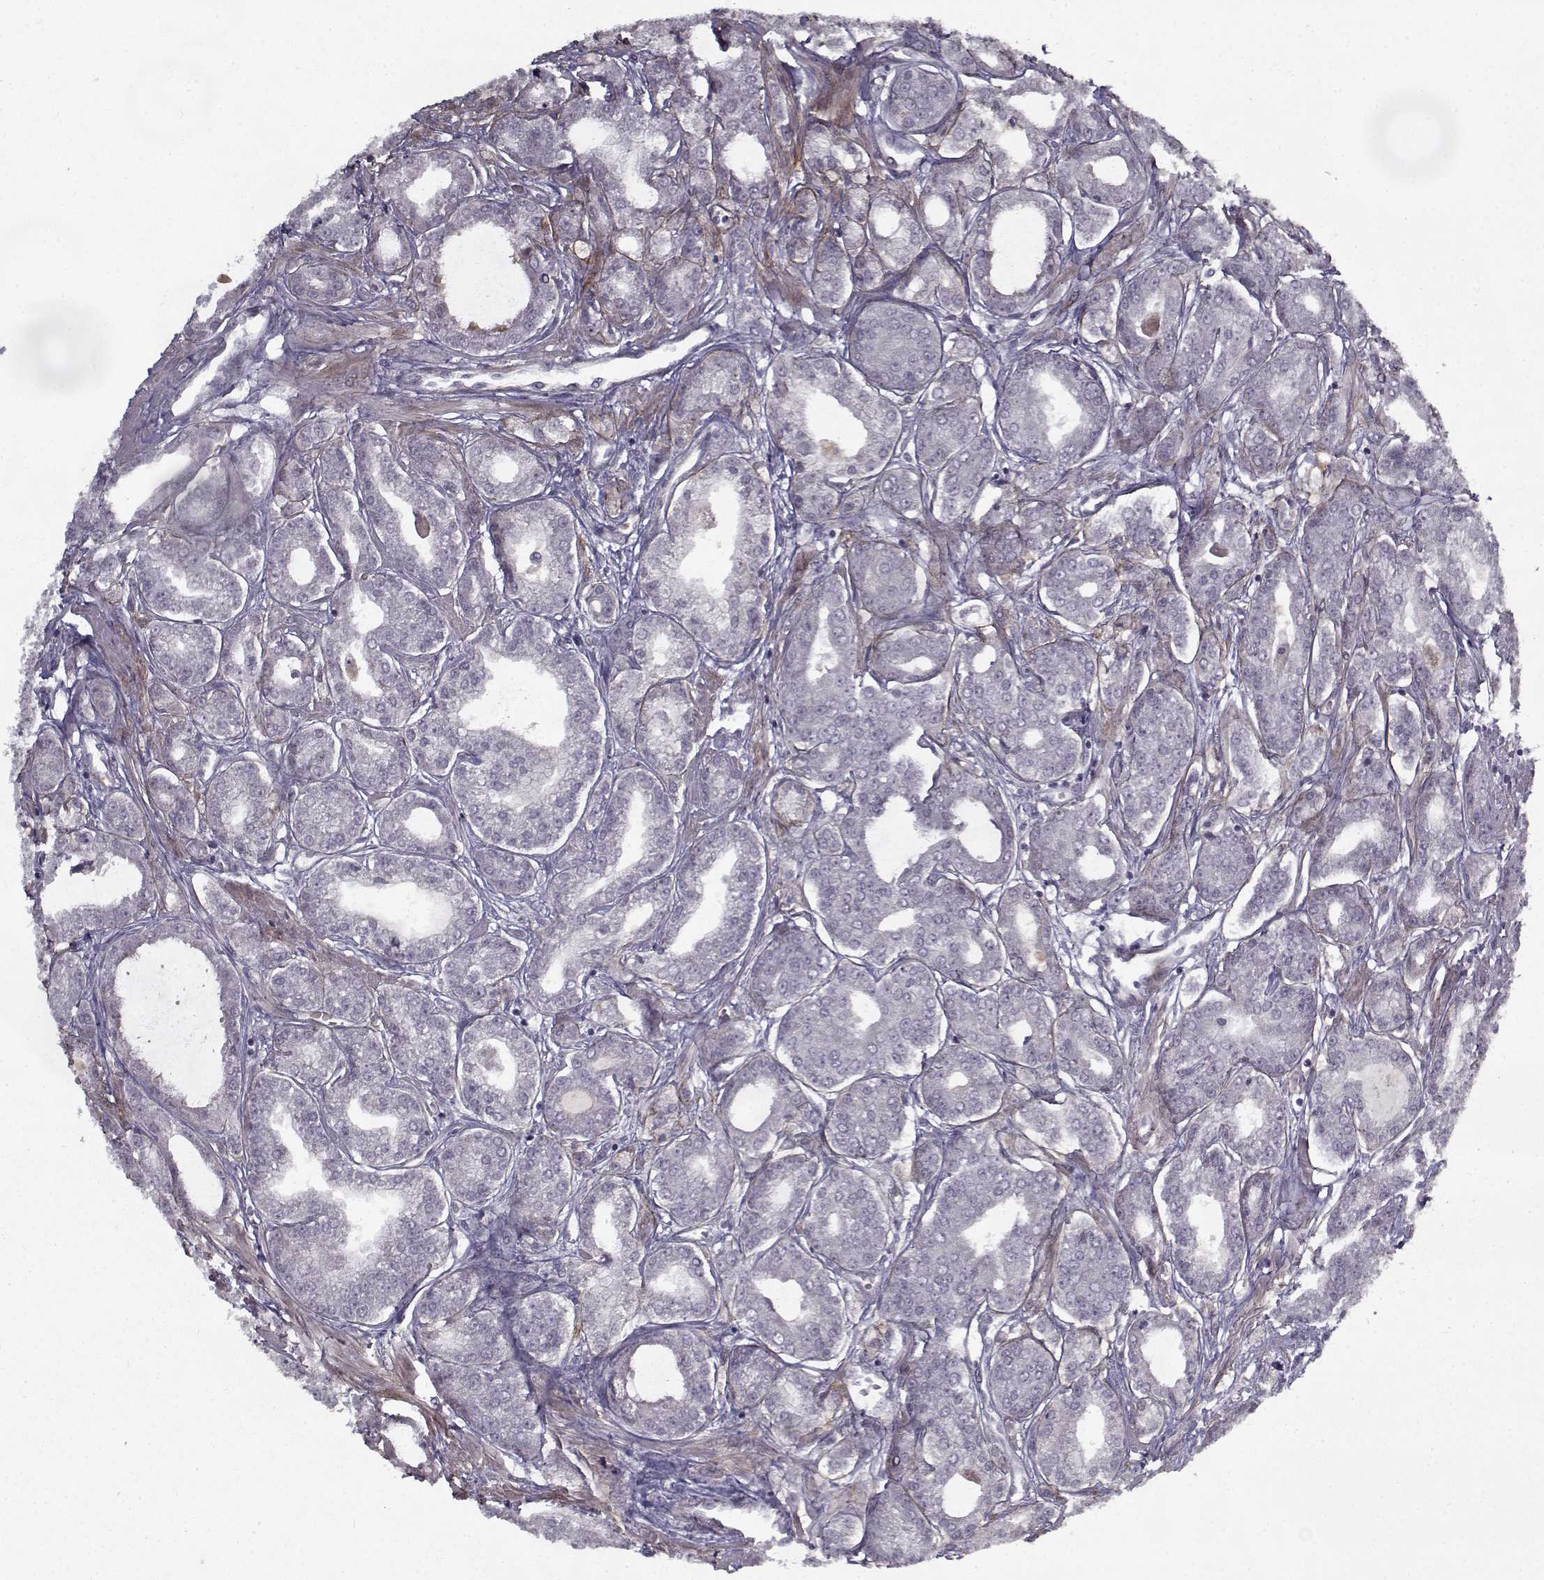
{"staining": {"intensity": "negative", "quantity": "none", "location": "none"}, "tissue": "prostate cancer", "cell_type": "Tumor cells", "image_type": "cancer", "snomed": [{"axis": "morphology", "description": "Adenocarcinoma, NOS"}, {"axis": "topography", "description": "Prostate"}], "caption": "High magnification brightfield microscopy of prostate adenocarcinoma stained with DAB (3,3'-diaminobenzidine) (brown) and counterstained with hematoxylin (blue): tumor cells show no significant positivity.", "gene": "LAMA2", "patient": {"sex": "male", "age": 71}}